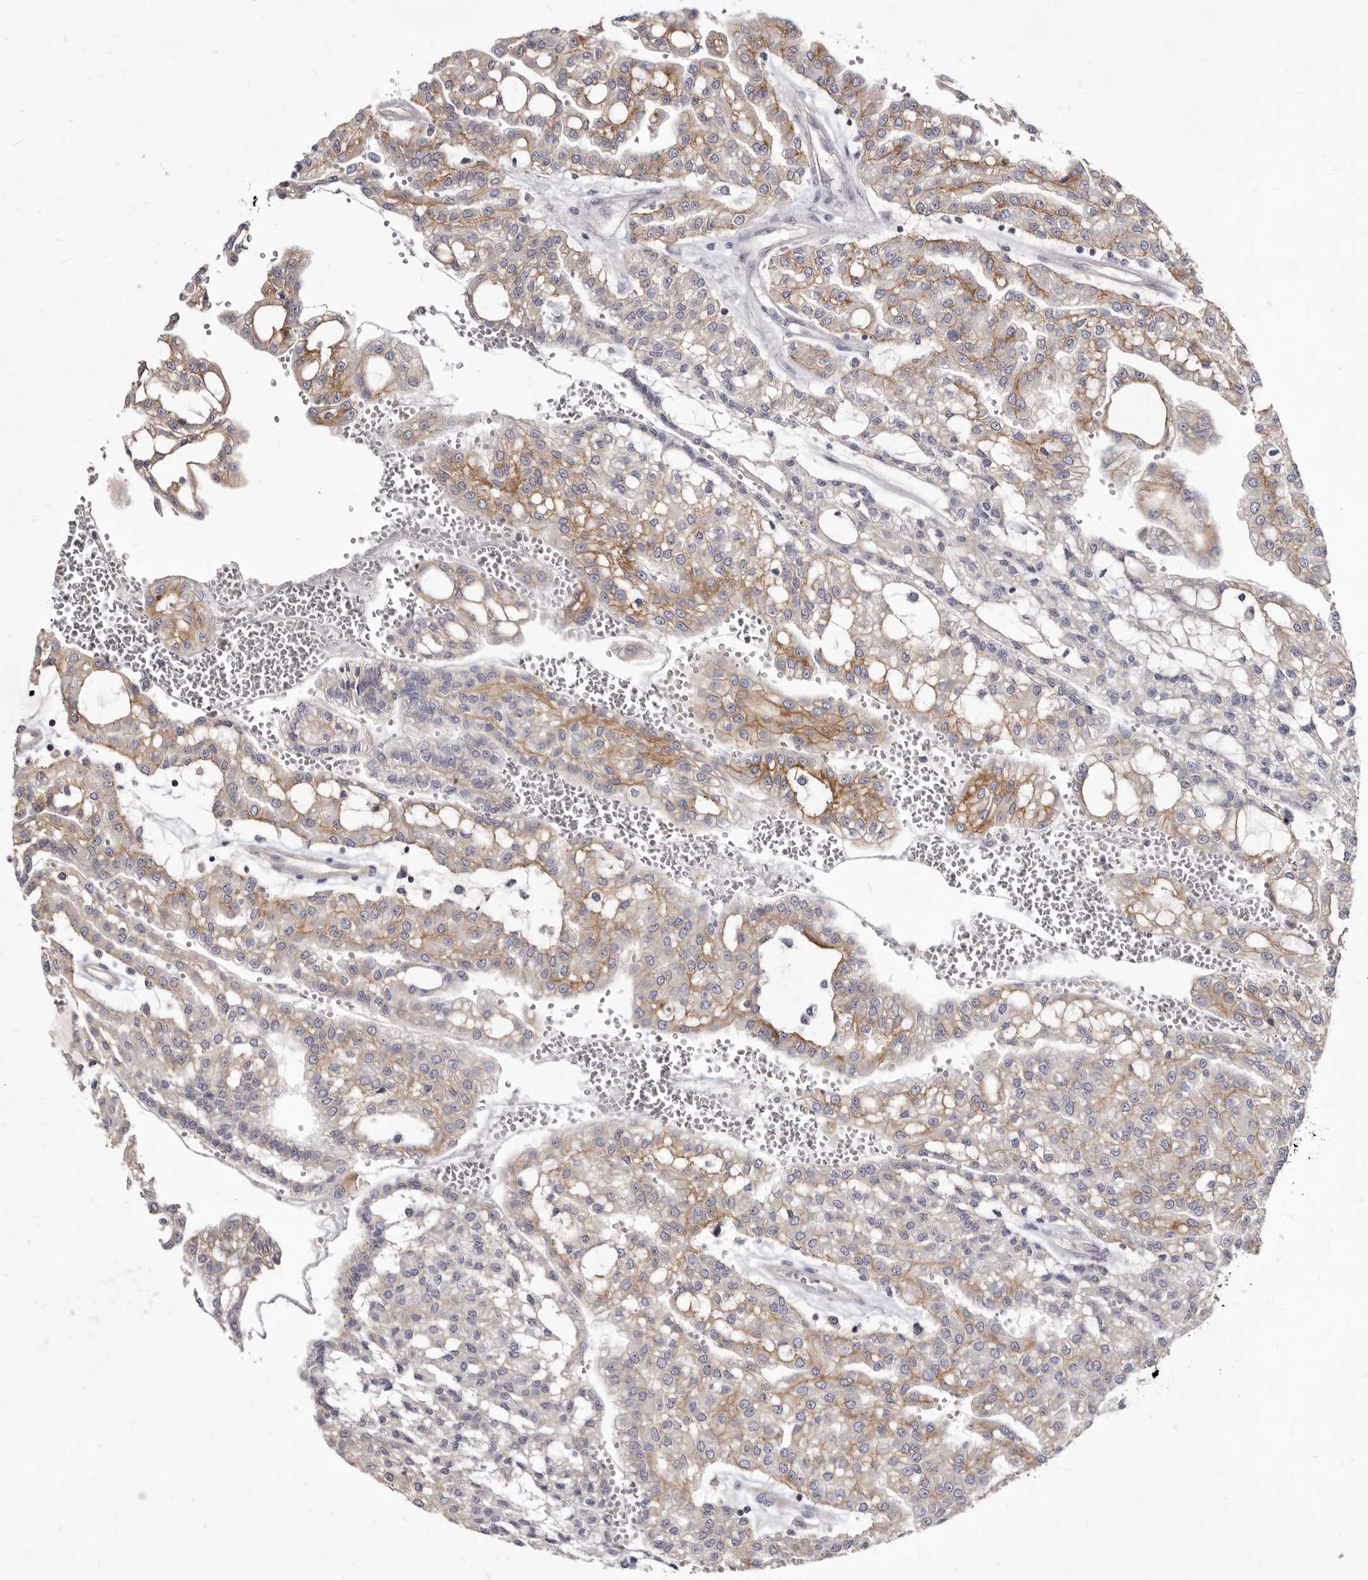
{"staining": {"intensity": "moderate", "quantity": "25%-75%", "location": "cytoplasmic/membranous"}, "tissue": "renal cancer", "cell_type": "Tumor cells", "image_type": "cancer", "snomed": [{"axis": "morphology", "description": "Adenocarcinoma, NOS"}, {"axis": "topography", "description": "Kidney"}], "caption": "Protein expression analysis of renal adenocarcinoma displays moderate cytoplasmic/membranous staining in approximately 25%-75% of tumor cells.", "gene": "FAS", "patient": {"sex": "male", "age": 63}}